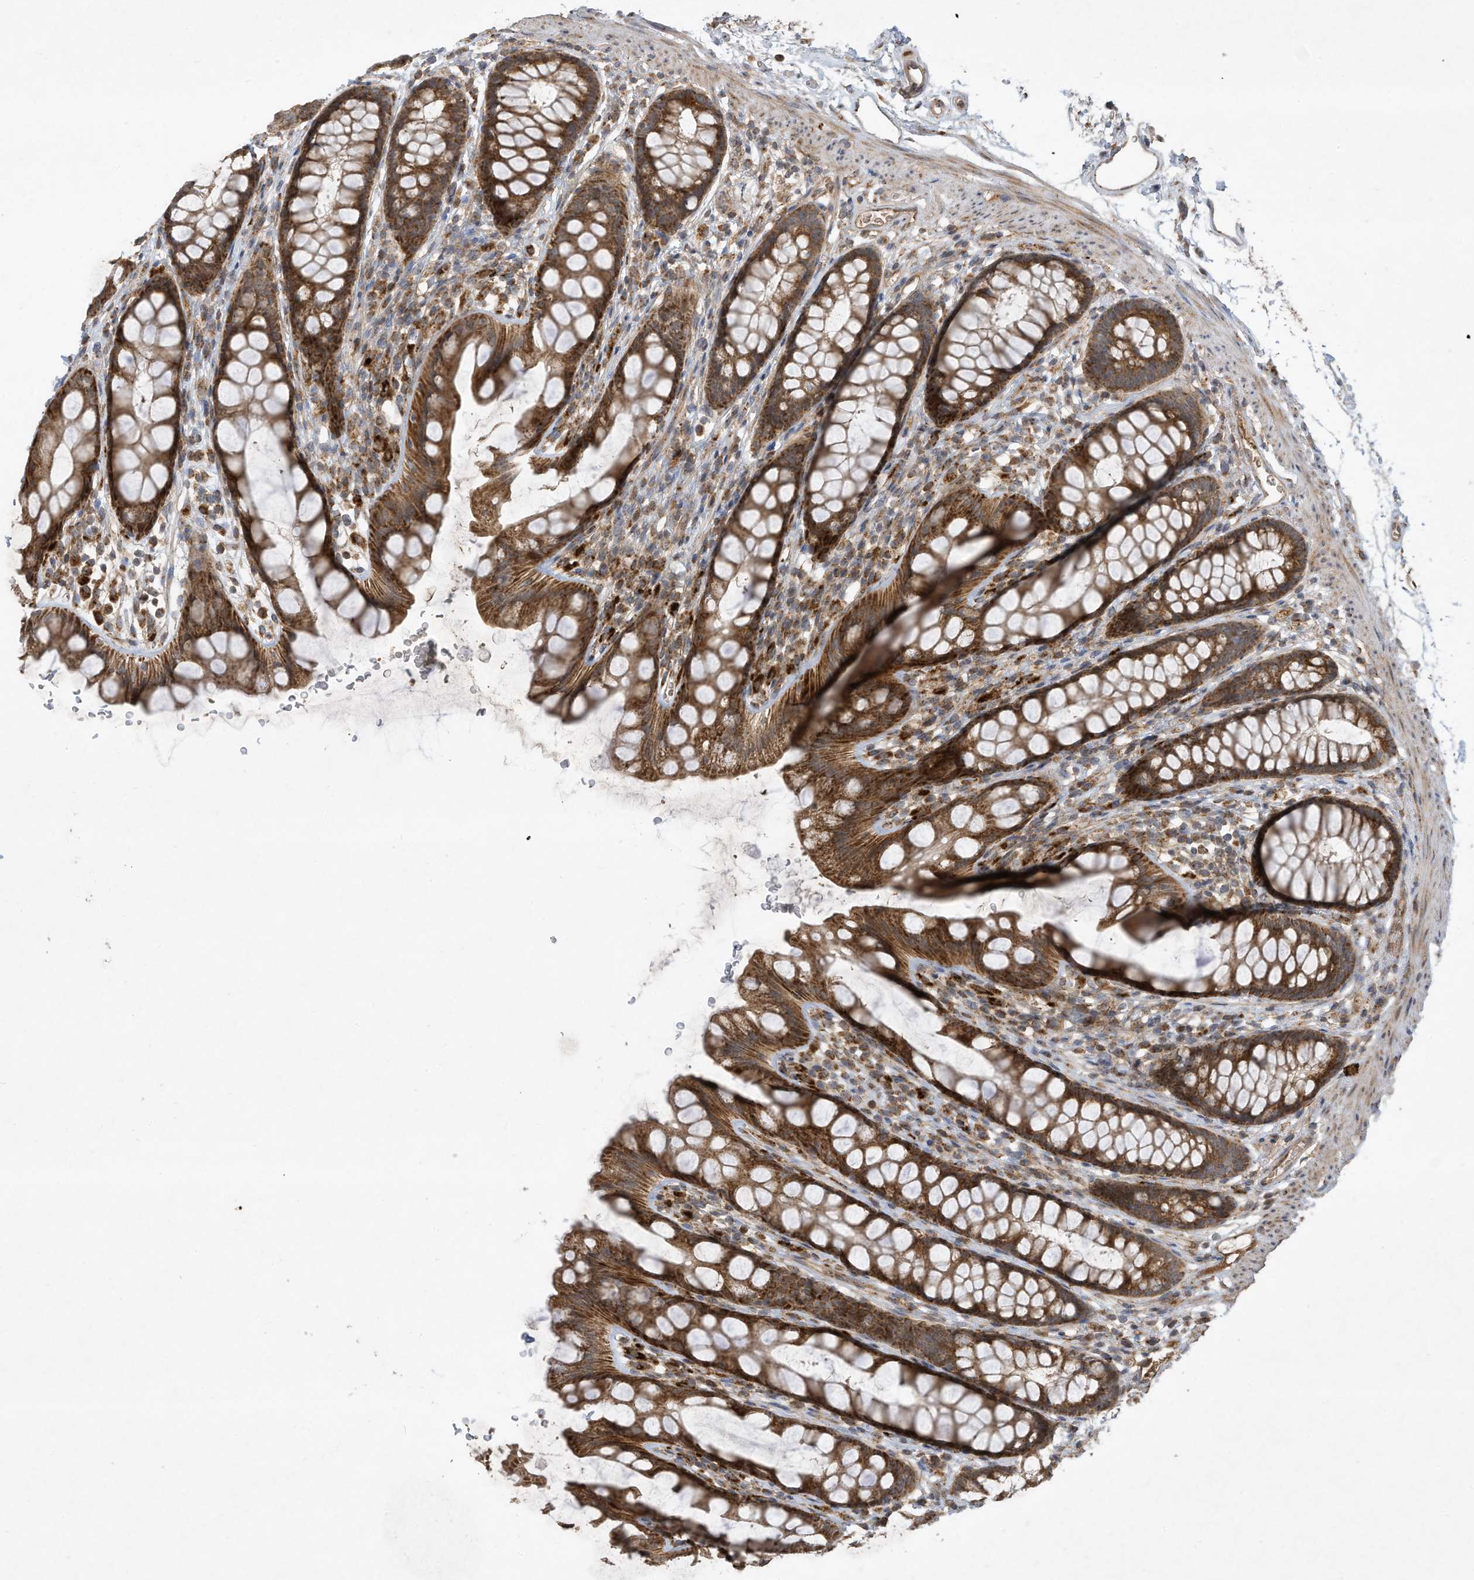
{"staining": {"intensity": "strong", "quantity": ">75%", "location": "cytoplasmic/membranous"}, "tissue": "rectum", "cell_type": "Glandular cells", "image_type": "normal", "snomed": [{"axis": "morphology", "description": "Normal tissue, NOS"}, {"axis": "topography", "description": "Rectum"}], "caption": "Protein expression analysis of normal human rectum reveals strong cytoplasmic/membranous positivity in approximately >75% of glandular cells. Using DAB (brown) and hematoxylin (blue) stains, captured at high magnification using brightfield microscopy.", "gene": "C2orf74", "patient": {"sex": "female", "age": 65}}